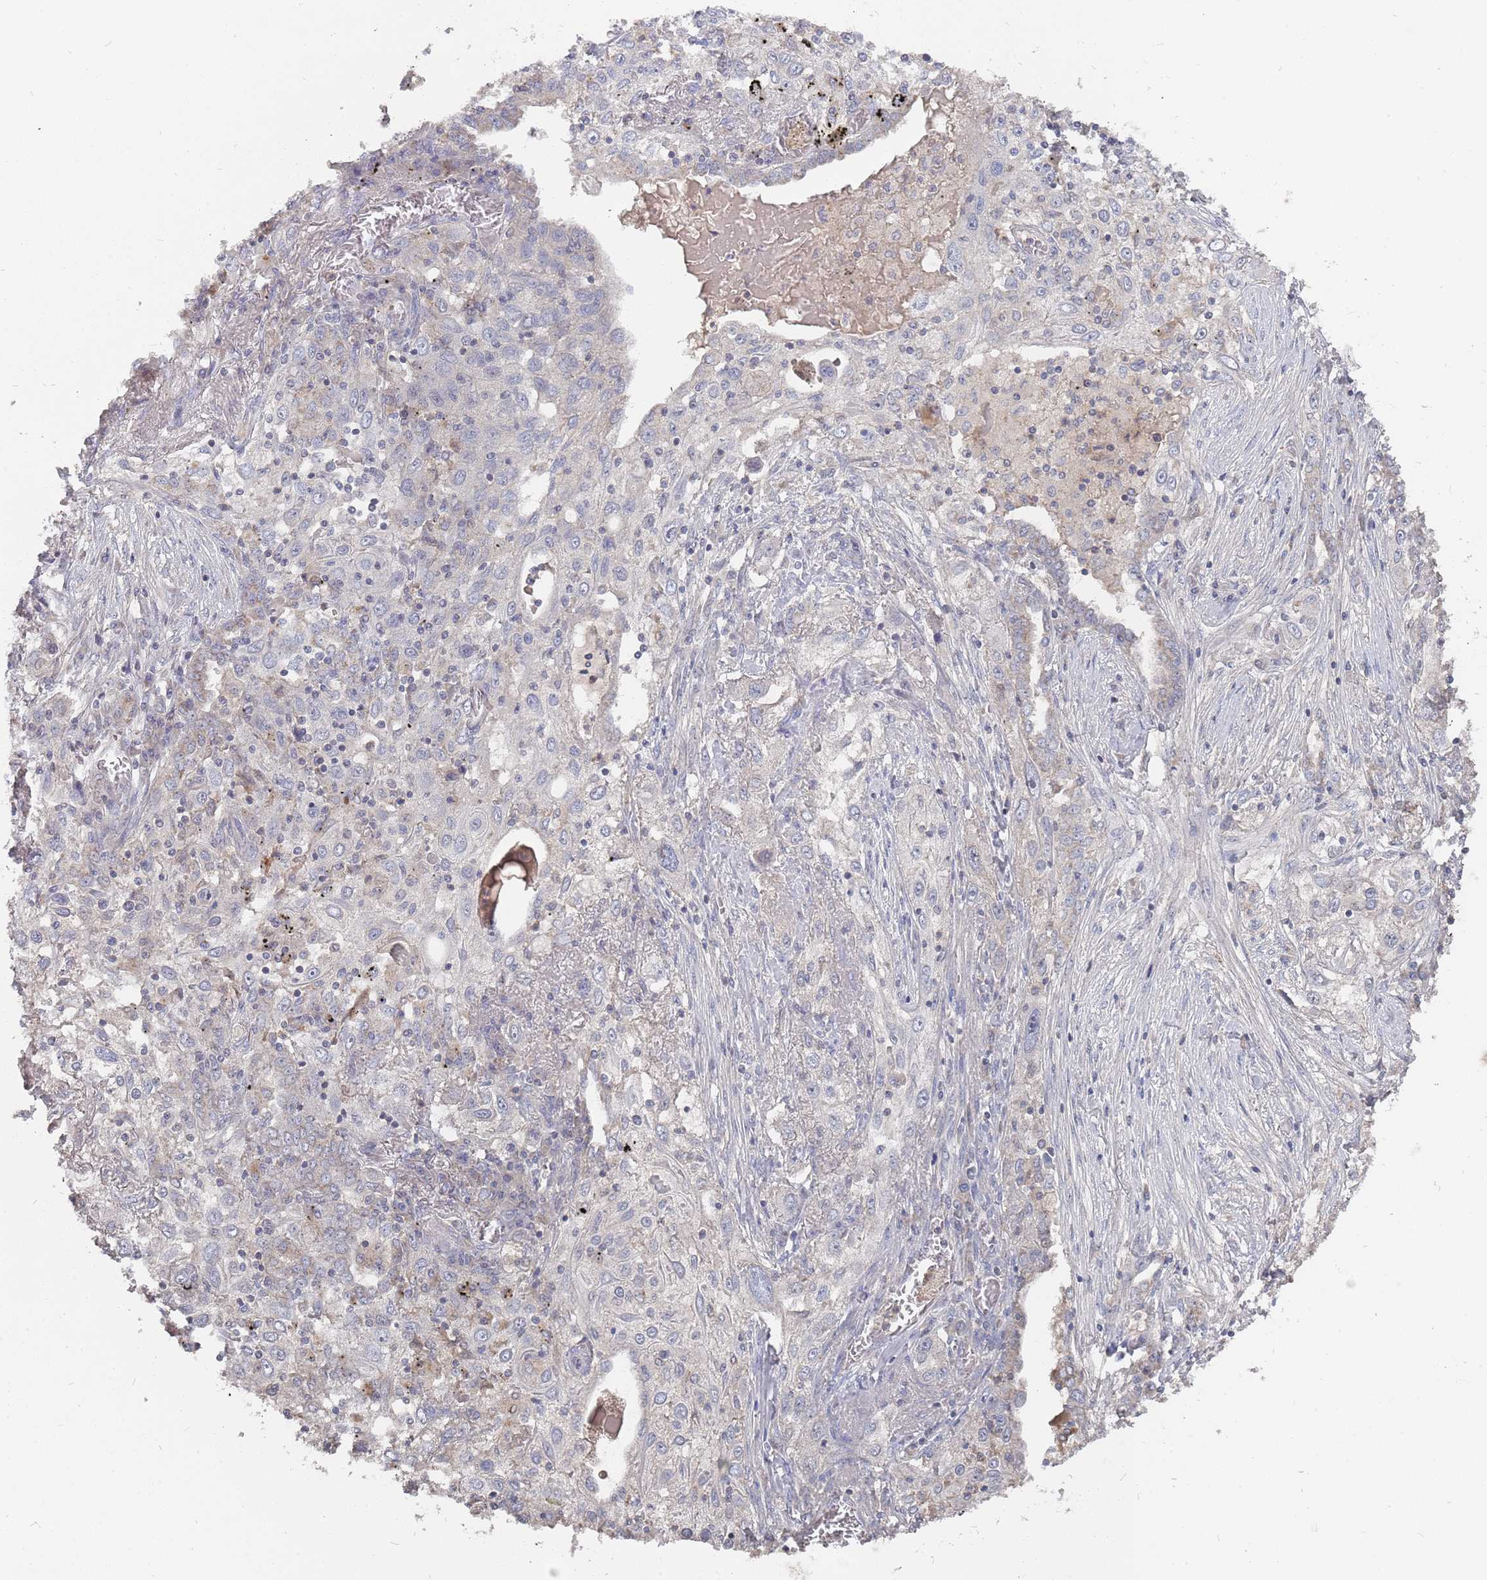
{"staining": {"intensity": "negative", "quantity": "none", "location": "none"}, "tissue": "lung cancer", "cell_type": "Tumor cells", "image_type": "cancer", "snomed": [{"axis": "morphology", "description": "Squamous cell carcinoma, NOS"}, {"axis": "topography", "description": "Lung"}], "caption": "Immunohistochemical staining of squamous cell carcinoma (lung) reveals no significant positivity in tumor cells.", "gene": "TCEANC2", "patient": {"sex": "female", "age": 69}}